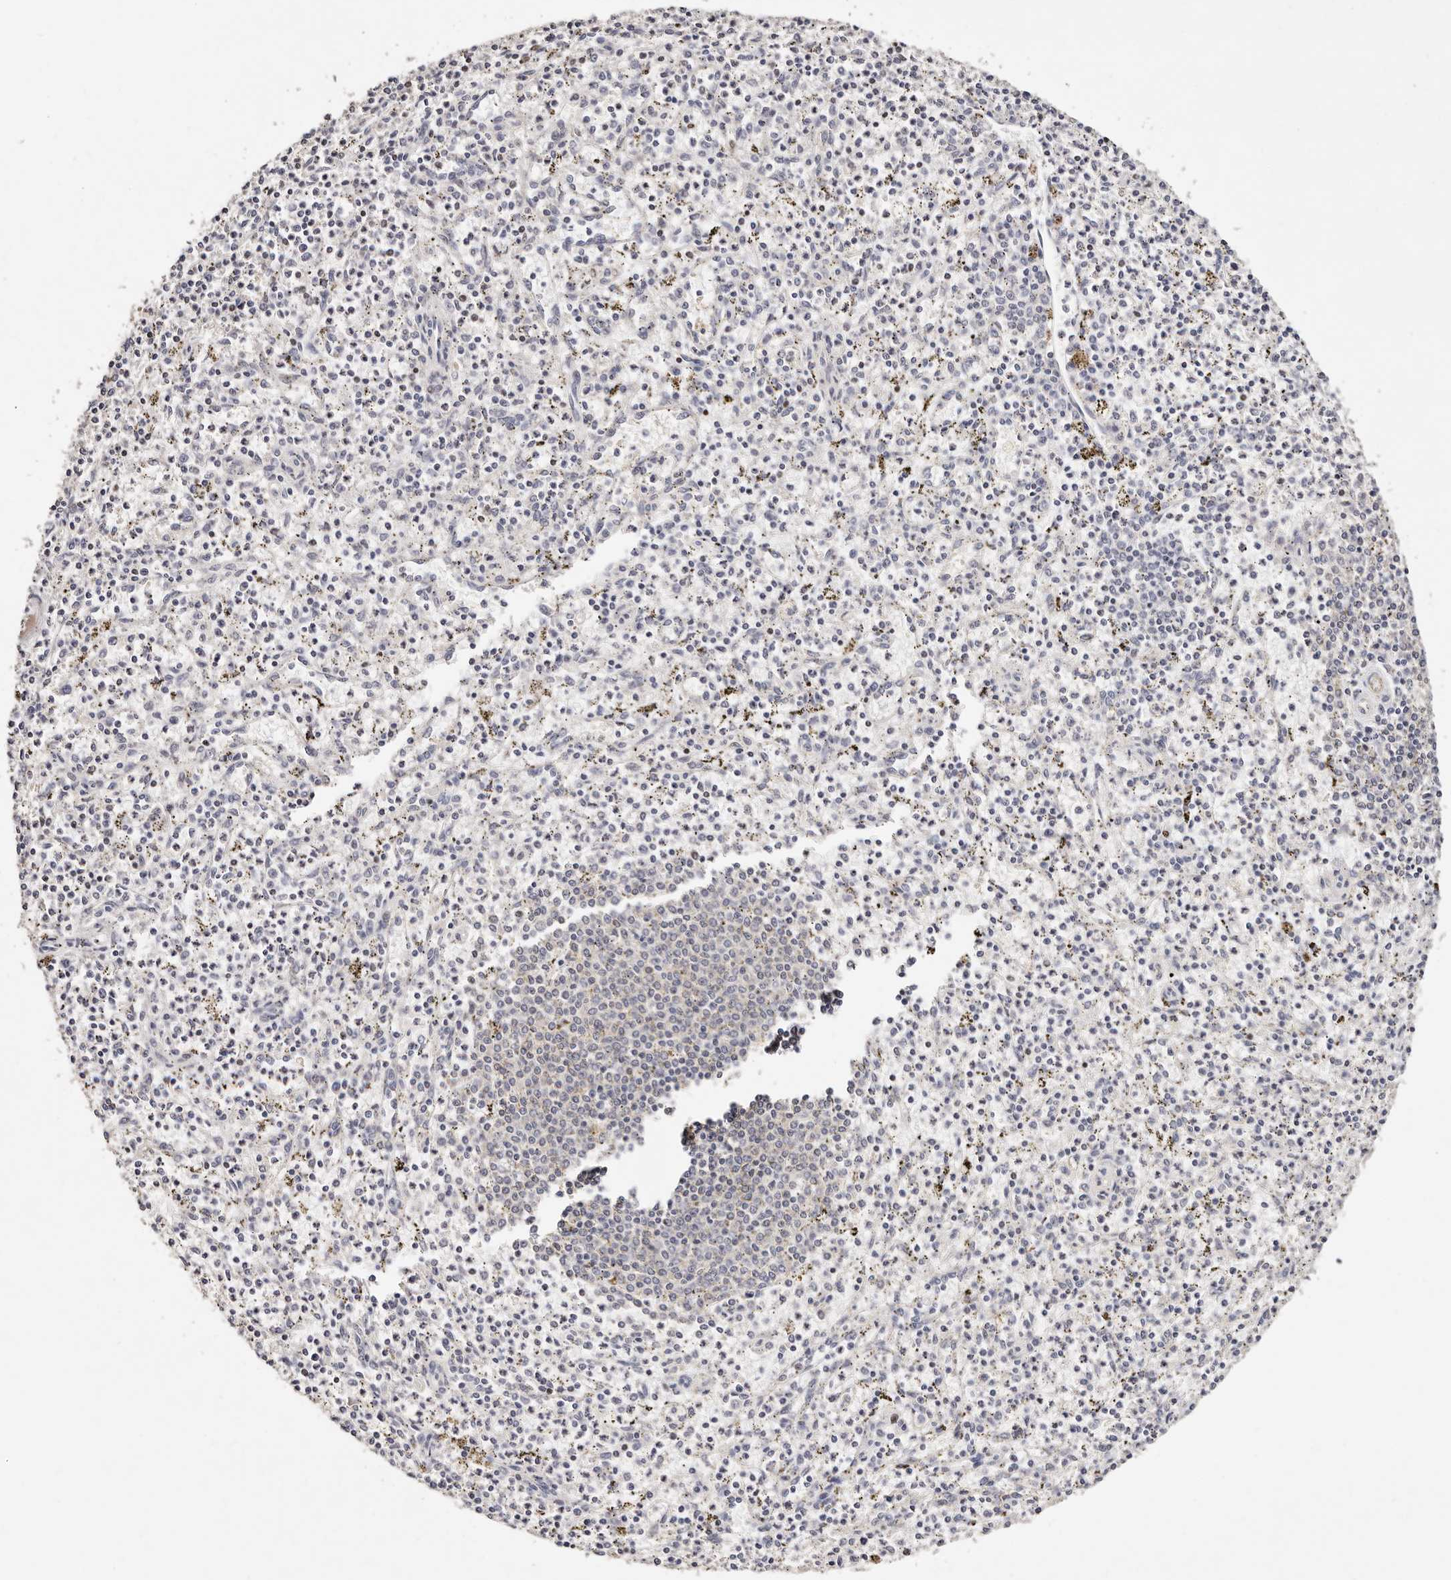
{"staining": {"intensity": "negative", "quantity": "none", "location": "none"}, "tissue": "spleen", "cell_type": "Cells in red pulp", "image_type": "normal", "snomed": [{"axis": "morphology", "description": "Normal tissue, NOS"}, {"axis": "topography", "description": "Spleen"}], "caption": "This is a histopathology image of IHC staining of benign spleen, which shows no expression in cells in red pulp.", "gene": "IQGAP3", "patient": {"sex": "male", "age": 72}}